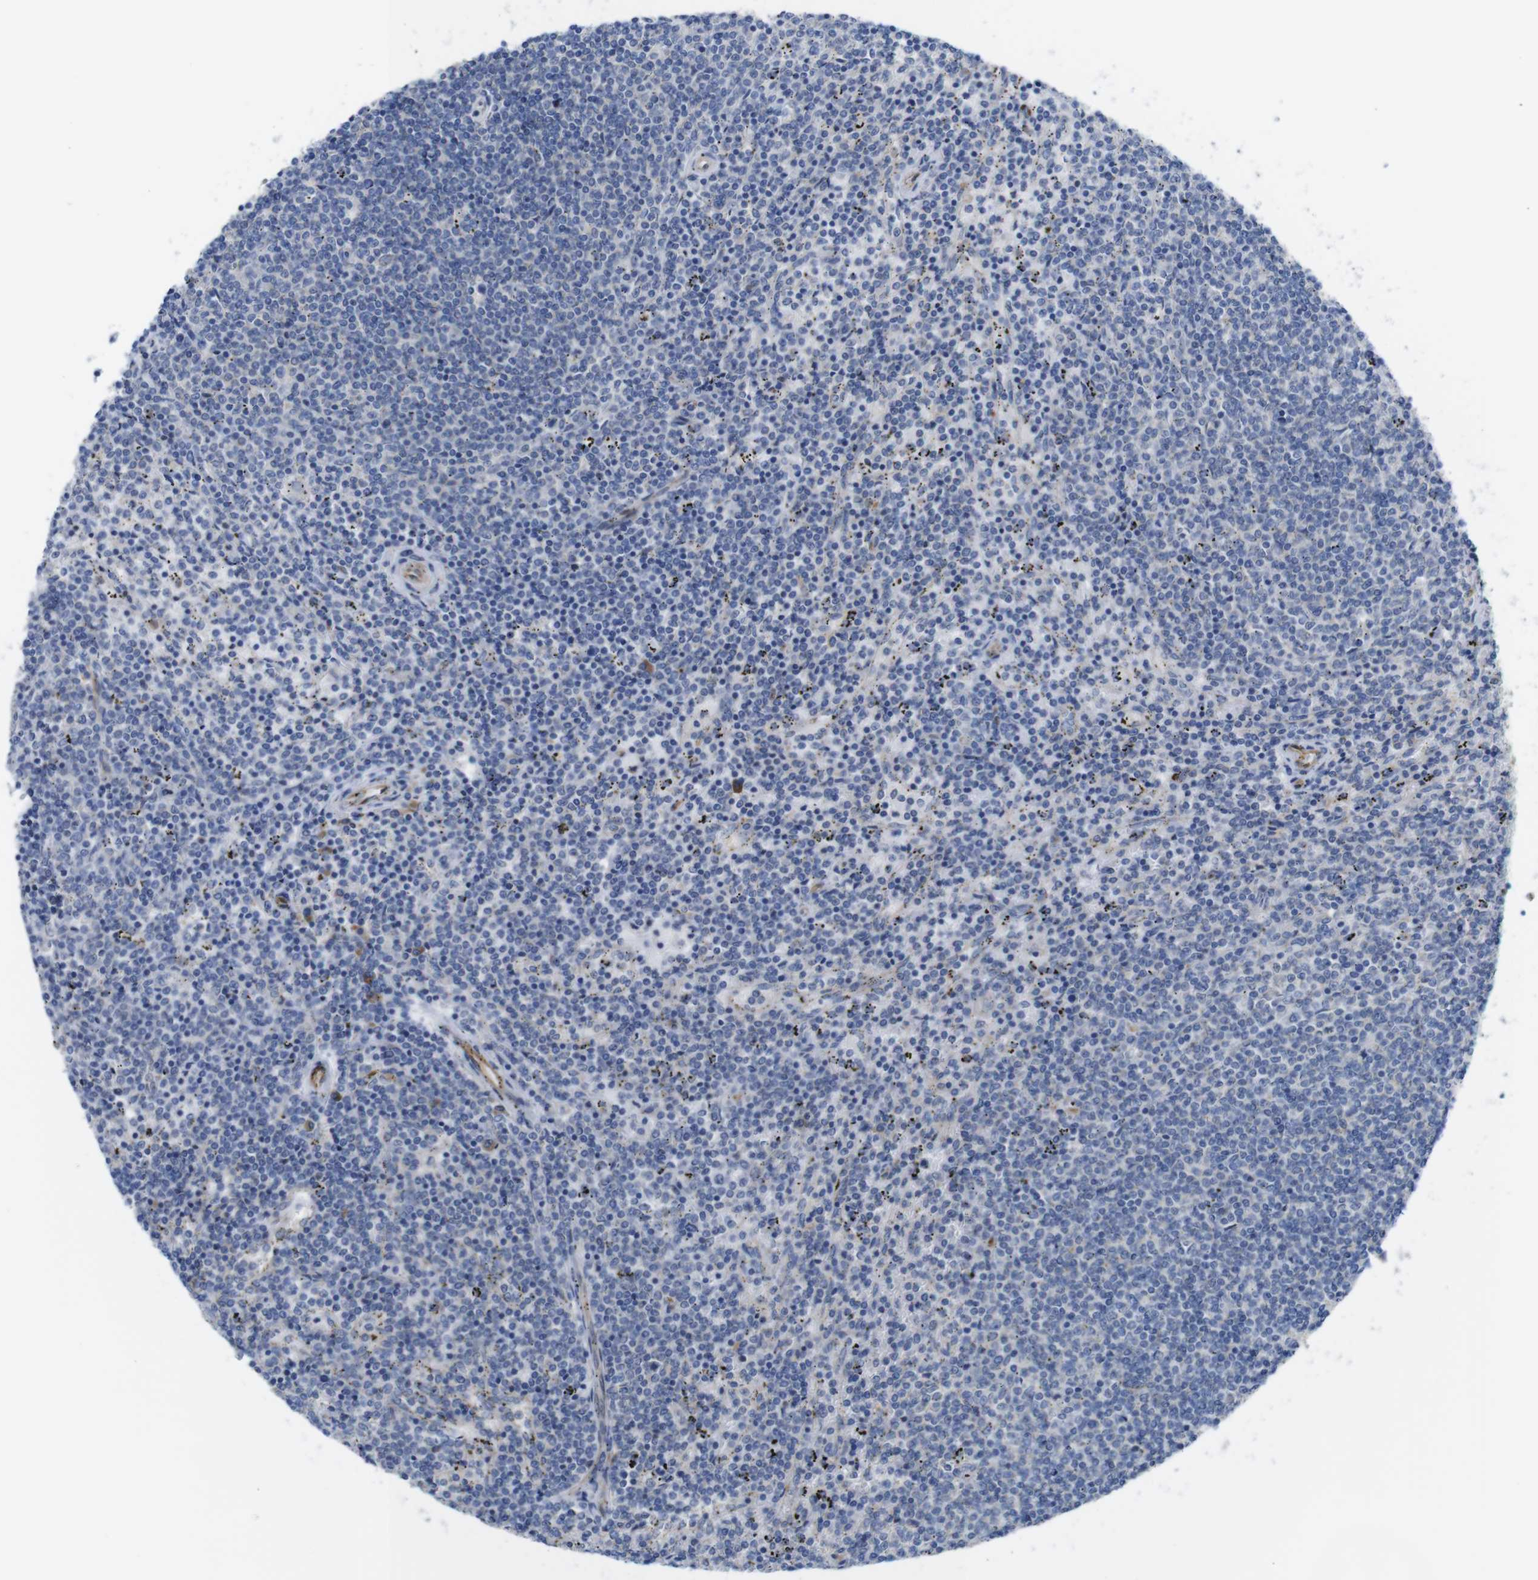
{"staining": {"intensity": "negative", "quantity": "none", "location": "none"}, "tissue": "lymphoma", "cell_type": "Tumor cells", "image_type": "cancer", "snomed": [{"axis": "morphology", "description": "Malignant lymphoma, non-Hodgkin's type, Low grade"}, {"axis": "topography", "description": "Spleen"}], "caption": "This micrograph is of low-grade malignant lymphoma, non-Hodgkin's type stained with immunohistochemistry to label a protein in brown with the nuclei are counter-stained blue. There is no staining in tumor cells. (DAB immunohistochemistry (IHC) with hematoxylin counter stain).", "gene": "DDRGK1", "patient": {"sex": "female", "age": 50}}